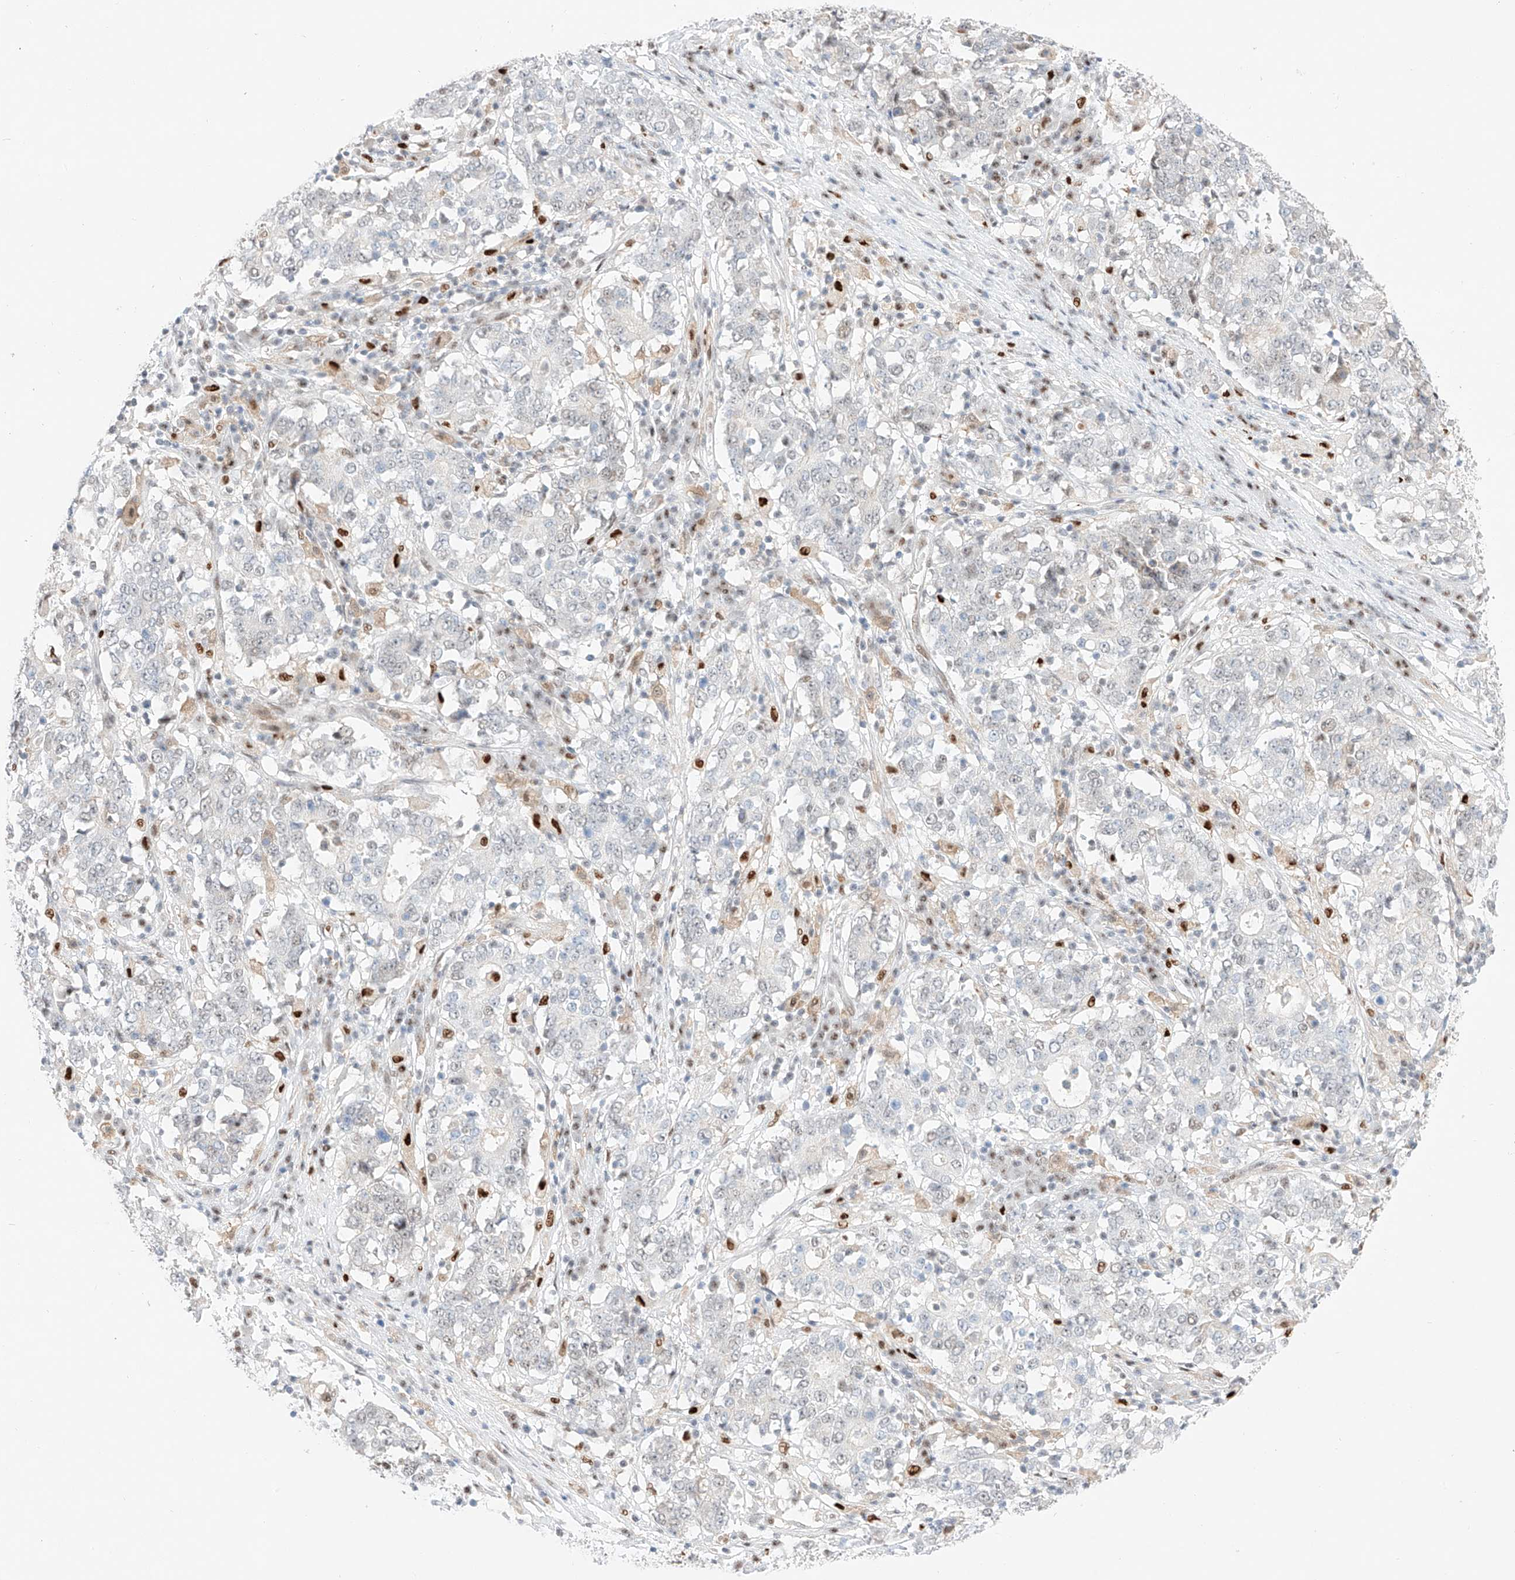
{"staining": {"intensity": "negative", "quantity": "none", "location": "none"}, "tissue": "stomach cancer", "cell_type": "Tumor cells", "image_type": "cancer", "snomed": [{"axis": "morphology", "description": "Adenocarcinoma, NOS"}, {"axis": "topography", "description": "Stomach"}], "caption": "This is a photomicrograph of IHC staining of stomach cancer, which shows no expression in tumor cells. (DAB (3,3'-diaminobenzidine) immunohistochemistry (IHC), high magnification).", "gene": "APIP", "patient": {"sex": "male", "age": 59}}